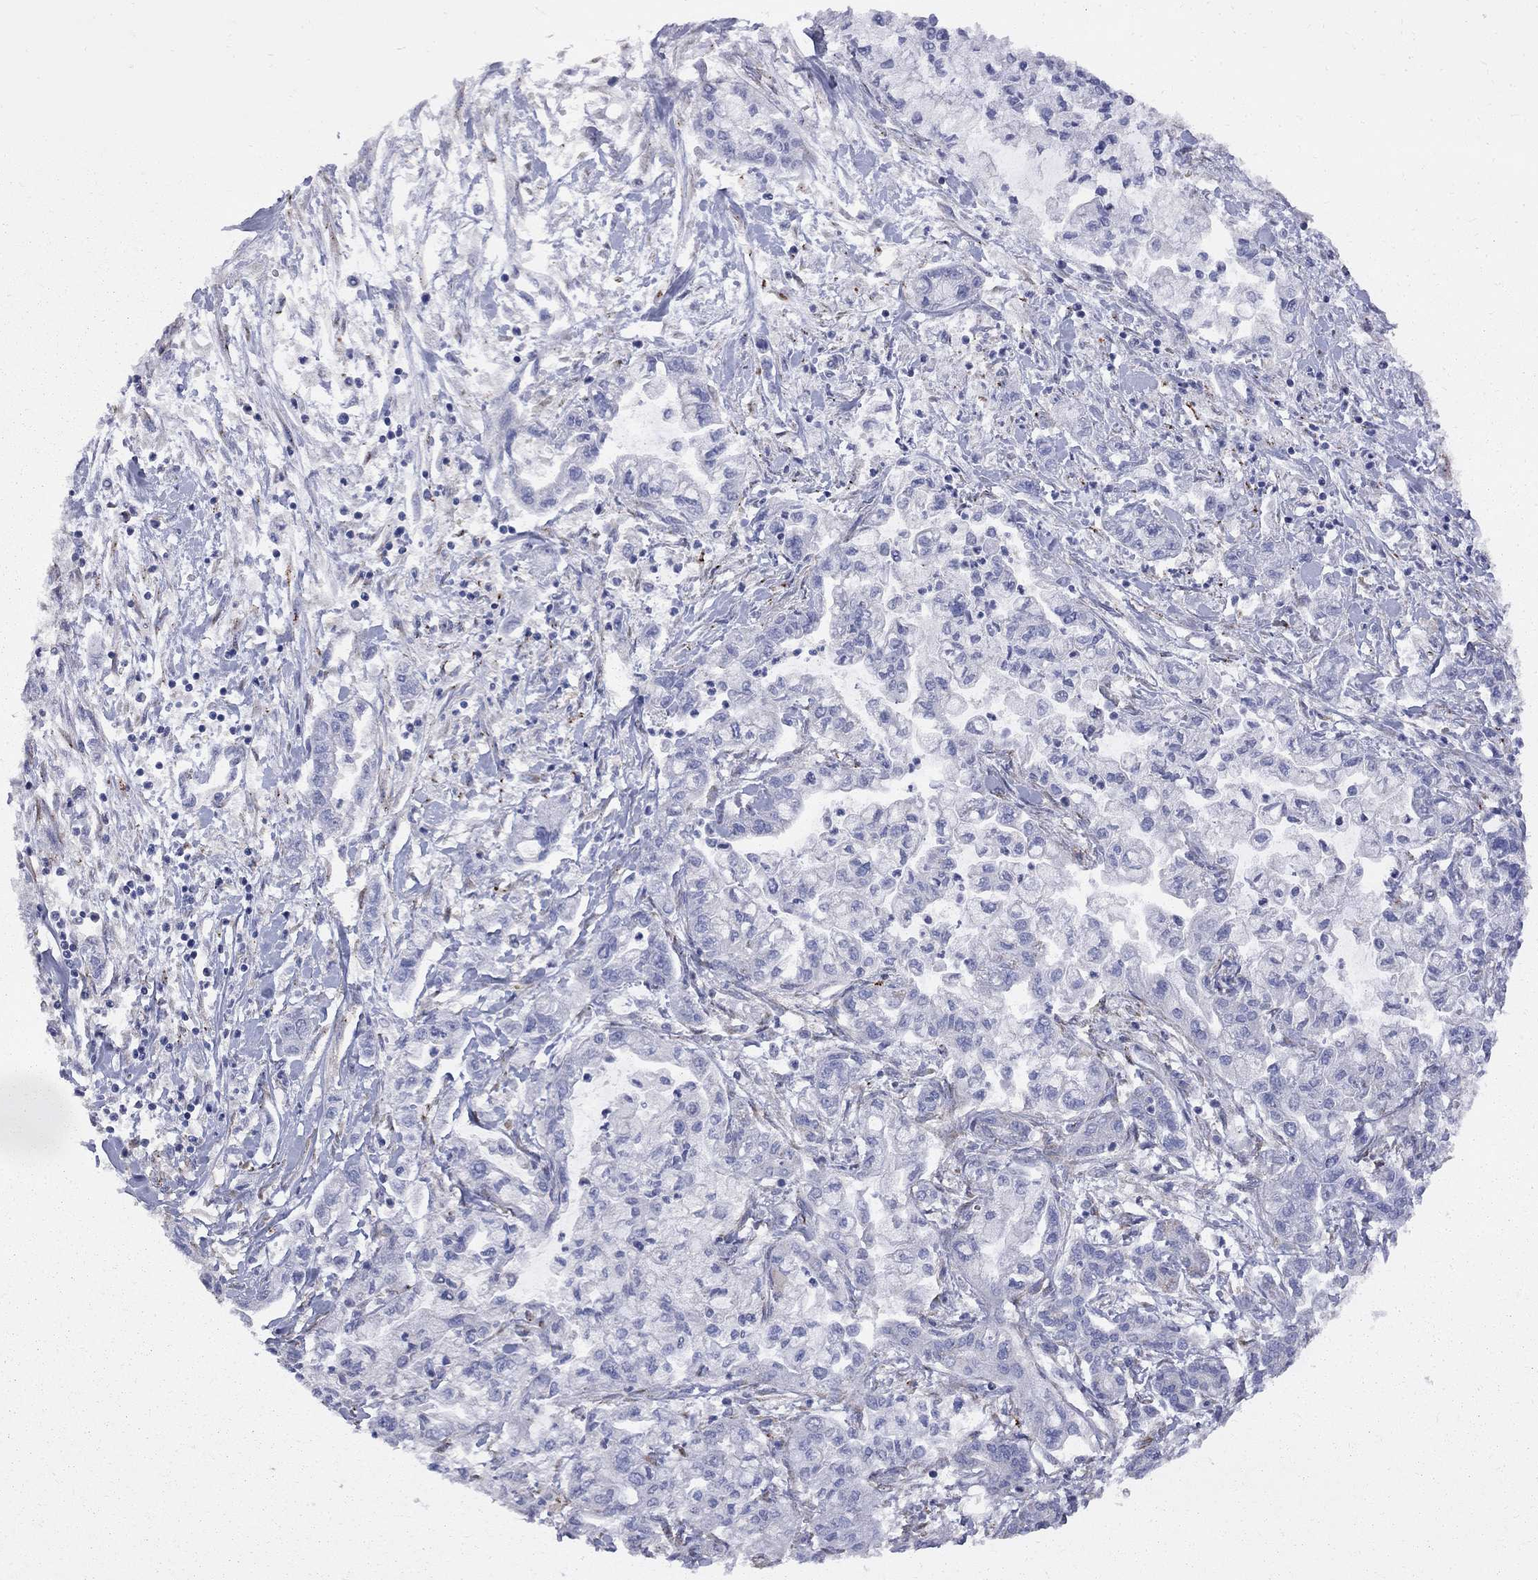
{"staining": {"intensity": "negative", "quantity": "none", "location": "none"}, "tissue": "pancreatic cancer", "cell_type": "Tumor cells", "image_type": "cancer", "snomed": [{"axis": "morphology", "description": "Adenocarcinoma, NOS"}, {"axis": "topography", "description": "Pancreas"}], "caption": "Protein analysis of pancreatic adenocarcinoma displays no significant staining in tumor cells.", "gene": "MTHFR", "patient": {"sex": "male", "age": 54}}